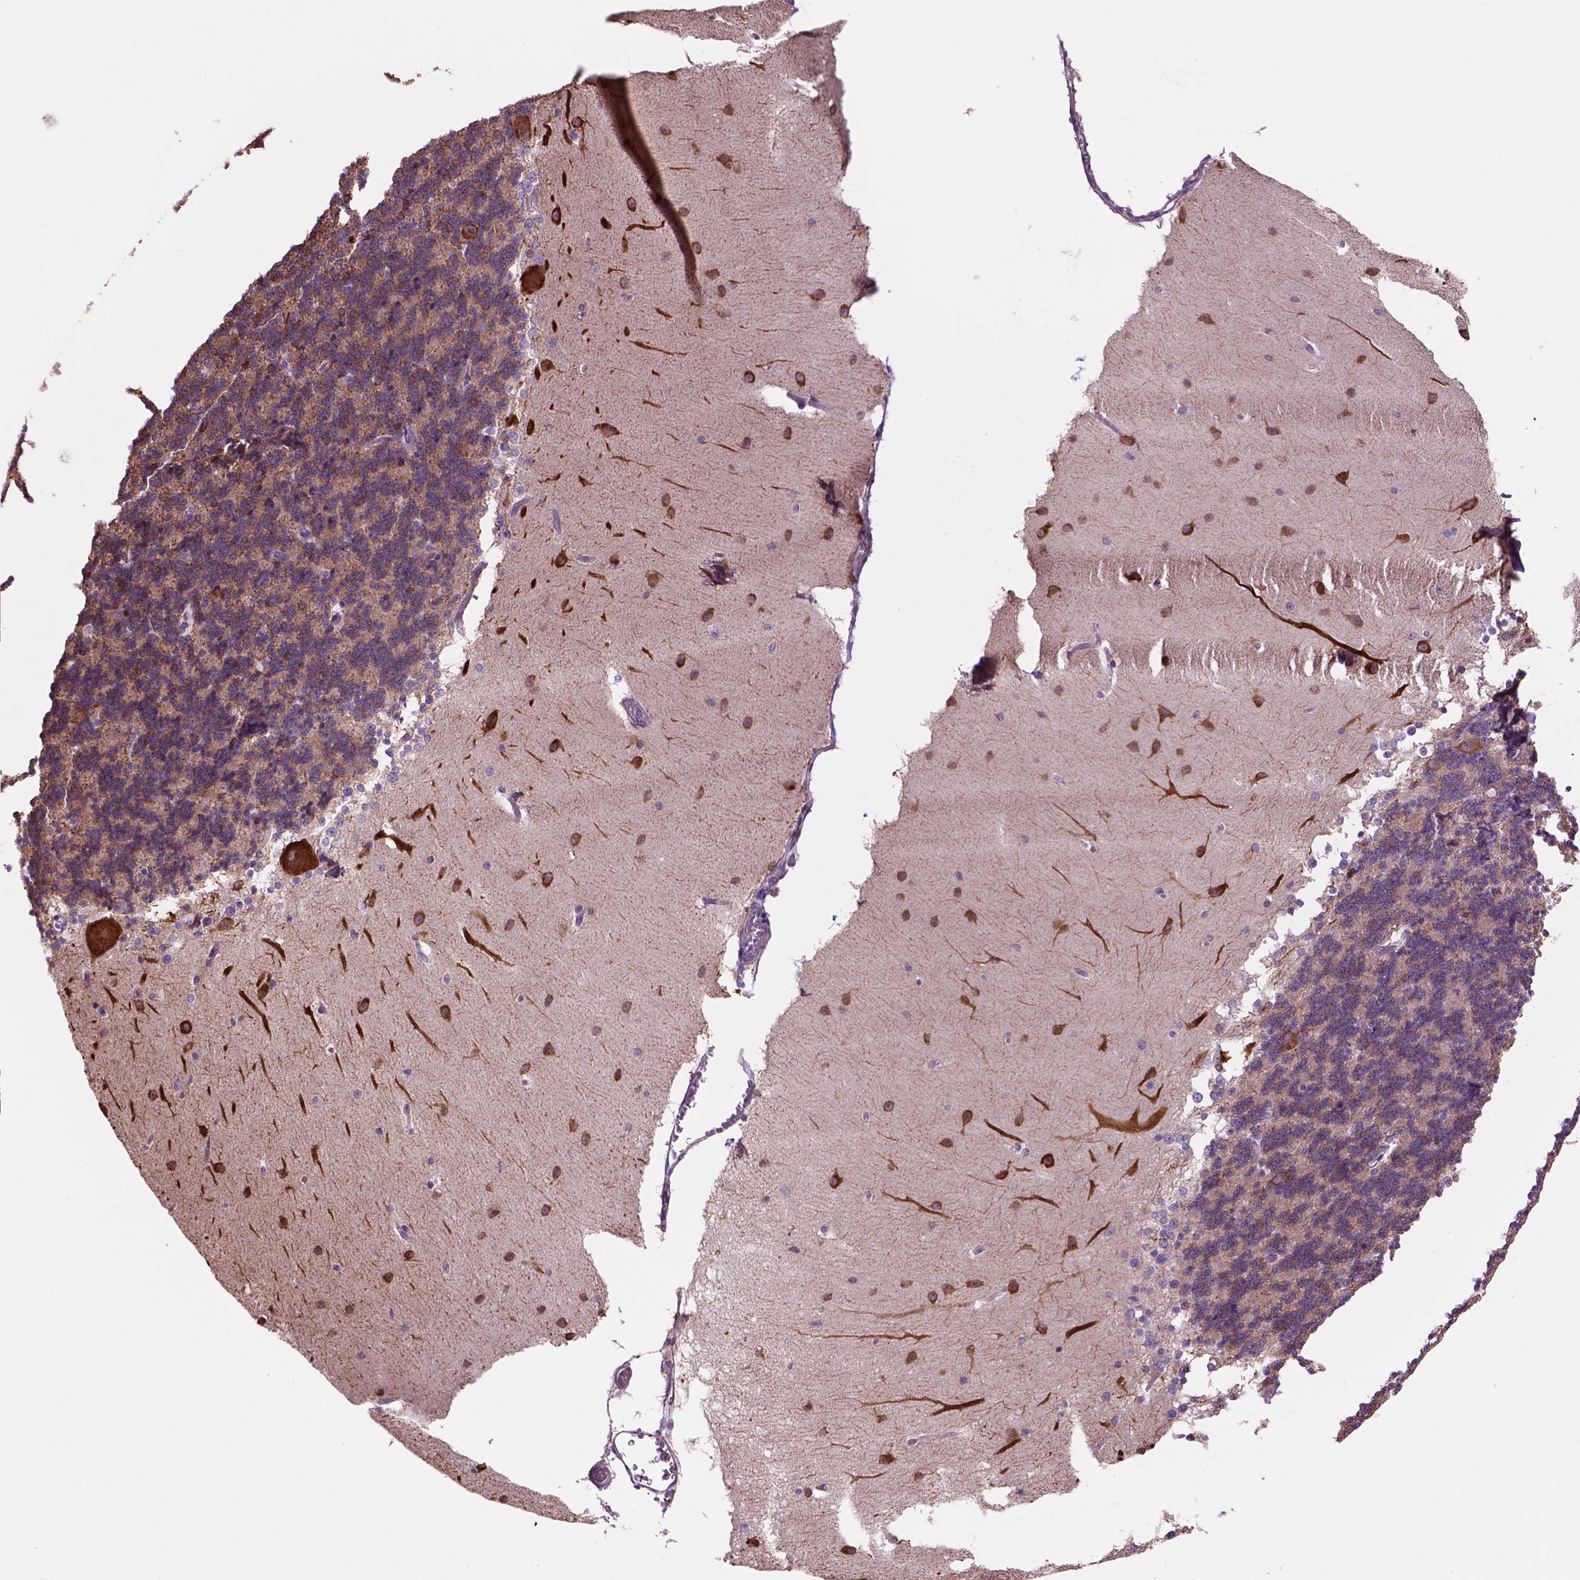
{"staining": {"intensity": "strong", "quantity": "25%-75%", "location": "cytoplasmic/membranous"}, "tissue": "cerebellum", "cell_type": "Cells in granular layer", "image_type": "normal", "snomed": [{"axis": "morphology", "description": "Normal tissue, NOS"}, {"axis": "topography", "description": "Cerebellum"}], "caption": "DAB immunohistochemical staining of benign human cerebellum shows strong cytoplasmic/membranous protein expression in approximately 25%-75% of cells in granular layer.", "gene": "PIAS3", "patient": {"sex": "female", "age": 19}}